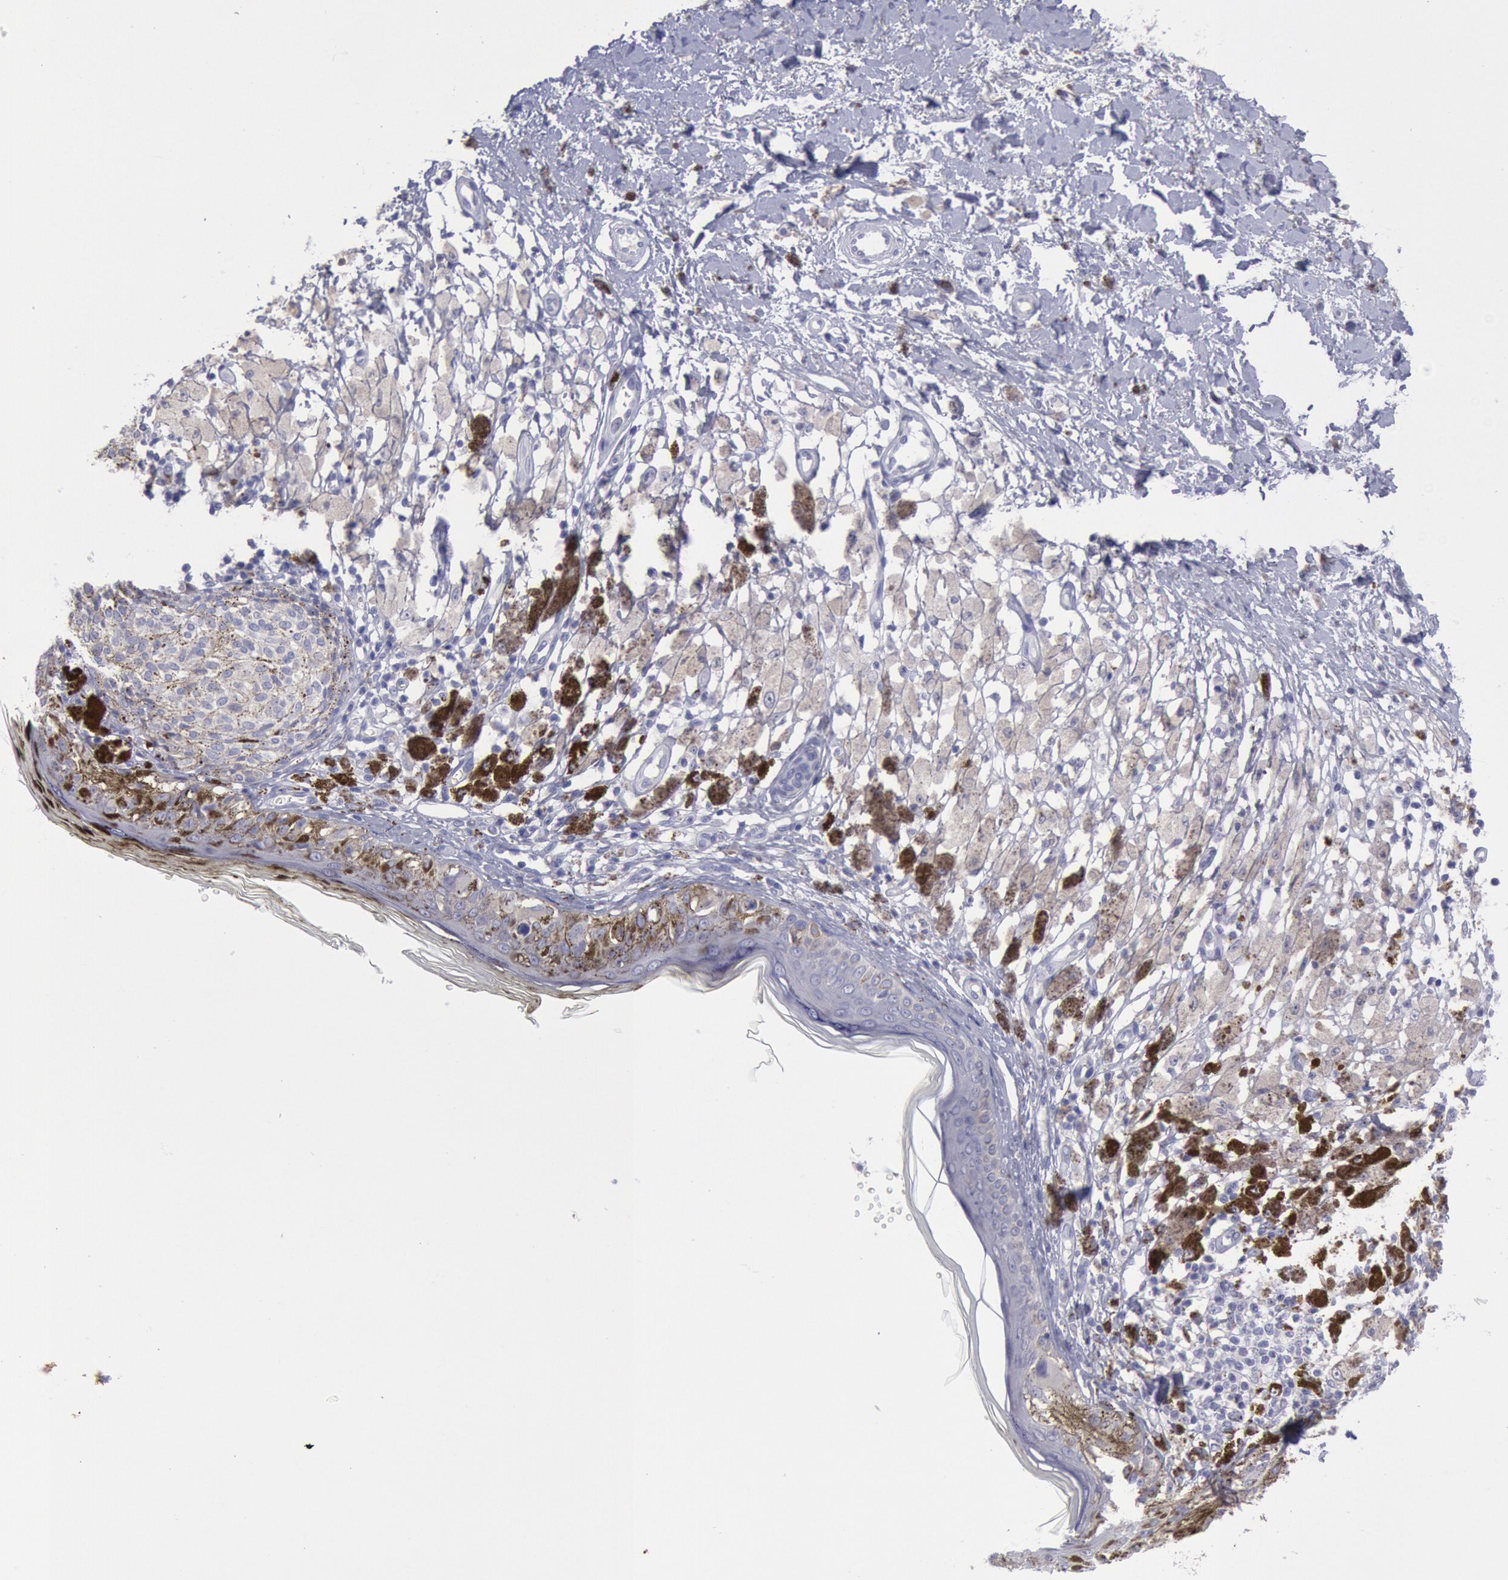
{"staining": {"intensity": "negative", "quantity": "none", "location": "none"}, "tissue": "melanoma", "cell_type": "Tumor cells", "image_type": "cancer", "snomed": [{"axis": "morphology", "description": "Malignant melanoma, NOS"}, {"axis": "topography", "description": "Skin"}], "caption": "This micrograph is of malignant melanoma stained with IHC to label a protein in brown with the nuclei are counter-stained blue. There is no staining in tumor cells.", "gene": "MYH7", "patient": {"sex": "male", "age": 88}}